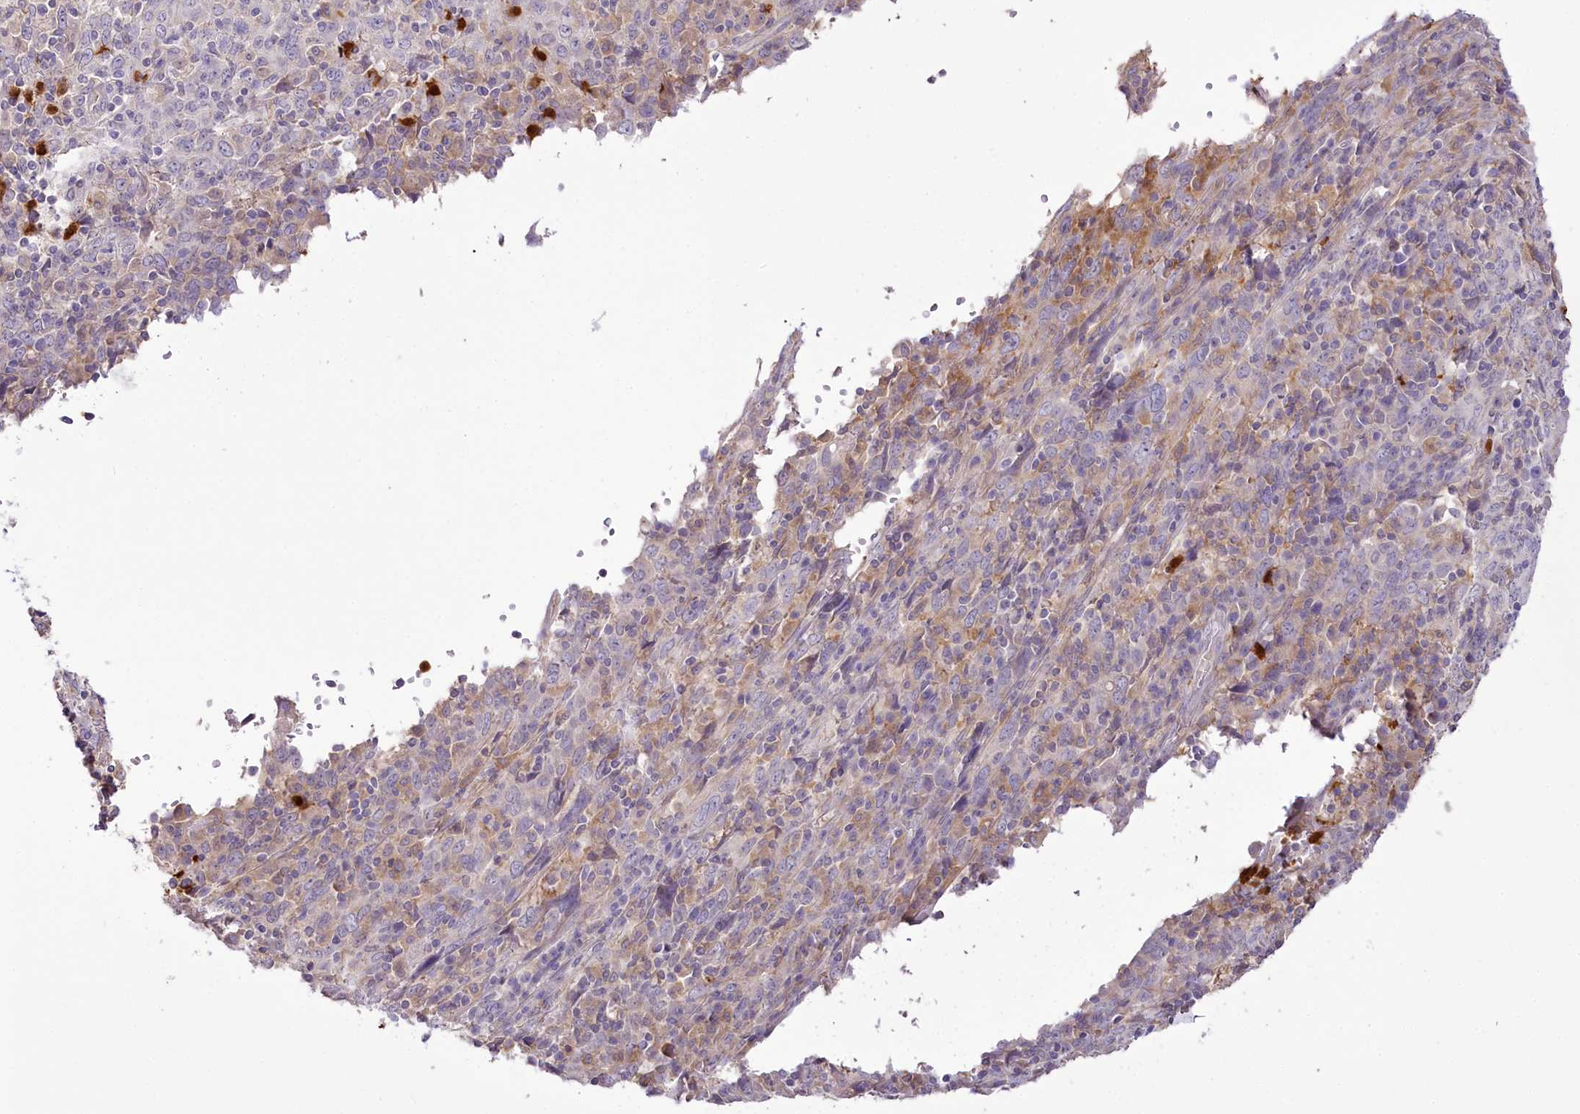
{"staining": {"intensity": "negative", "quantity": "none", "location": "none"}, "tissue": "cervical cancer", "cell_type": "Tumor cells", "image_type": "cancer", "snomed": [{"axis": "morphology", "description": "Squamous cell carcinoma, NOS"}, {"axis": "topography", "description": "Cervix"}], "caption": "Tumor cells show no significant protein staining in cervical cancer.", "gene": "DPYD", "patient": {"sex": "female", "age": 46}}